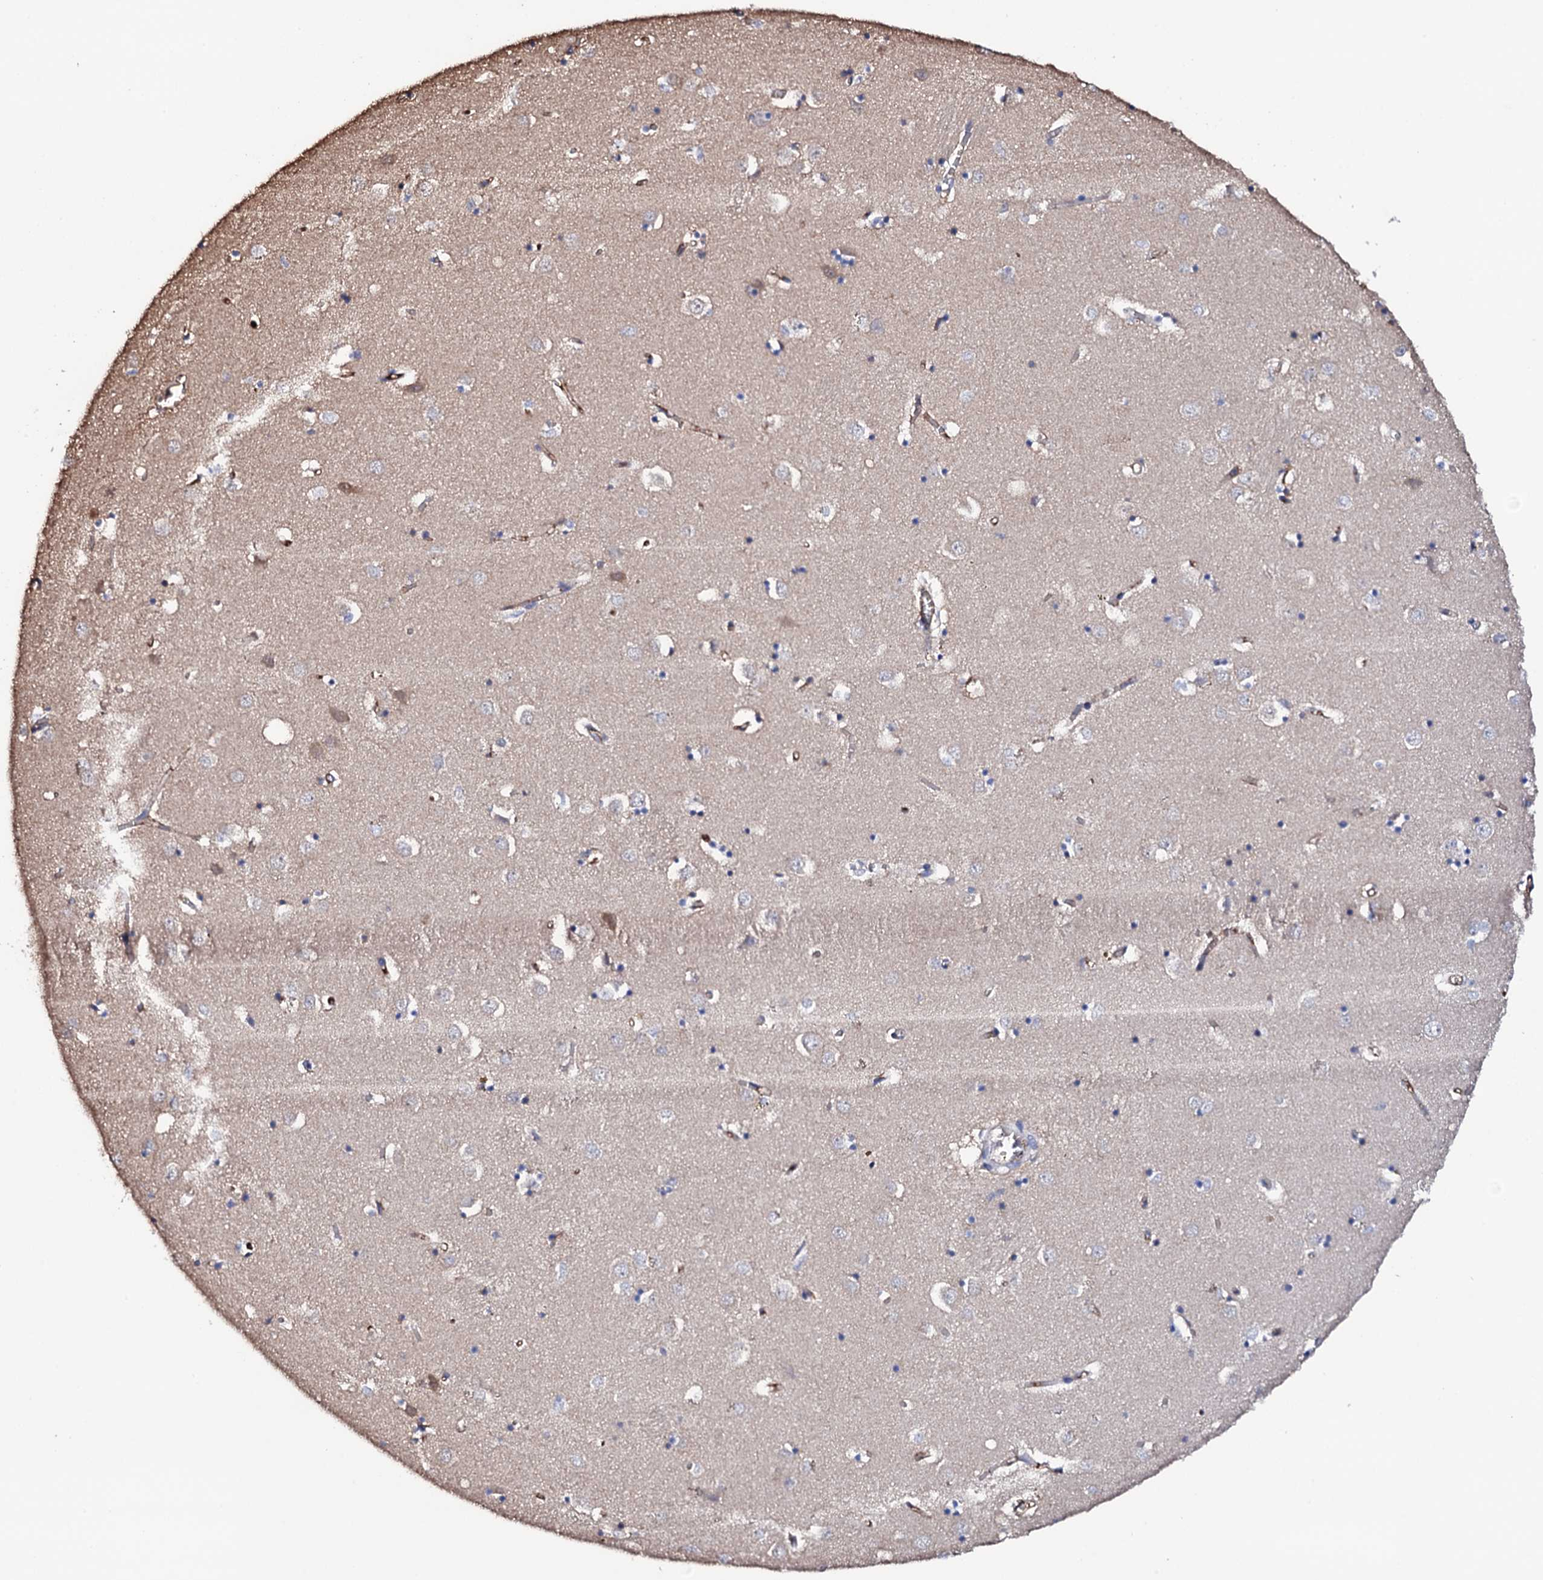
{"staining": {"intensity": "negative", "quantity": "none", "location": "none"}, "tissue": "caudate", "cell_type": "Glial cells", "image_type": "normal", "snomed": [{"axis": "morphology", "description": "Normal tissue, NOS"}, {"axis": "topography", "description": "Lateral ventricle wall"}], "caption": "A high-resolution image shows immunohistochemistry staining of benign caudate, which displays no significant expression in glial cells.", "gene": "TCAF2C", "patient": {"sex": "male", "age": 70}}